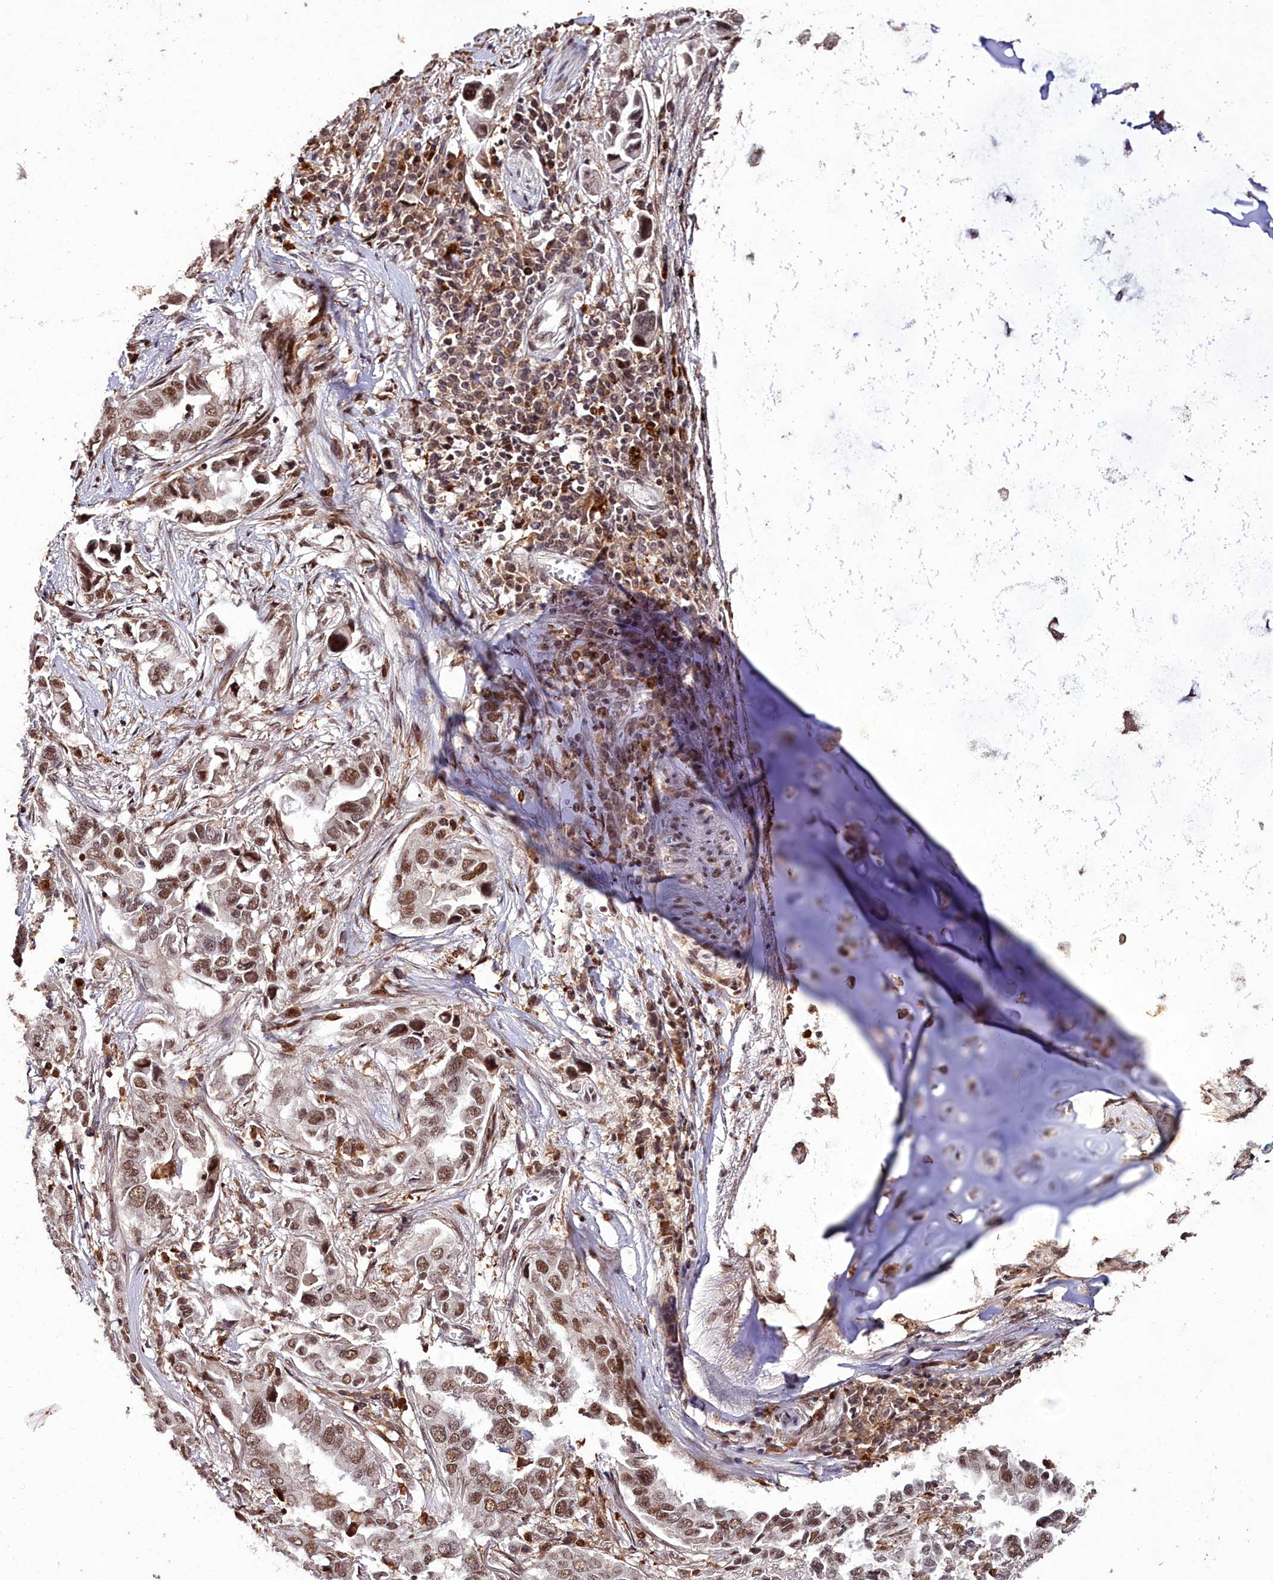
{"staining": {"intensity": "strong", "quantity": ">75%", "location": "nuclear"}, "tissue": "lung cancer", "cell_type": "Tumor cells", "image_type": "cancer", "snomed": [{"axis": "morphology", "description": "Adenocarcinoma, NOS"}, {"axis": "topography", "description": "Lung"}], "caption": "Protein staining of lung cancer (adenocarcinoma) tissue reveals strong nuclear expression in about >75% of tumor cells. The staining was performed using DAB to visualize the protein expression in brown, while the nuclei were stained in blue with hematoxylin (Magnification: 20x).", "gene": "CXXC1", "patient": {"sex": "female", "age": 76}}